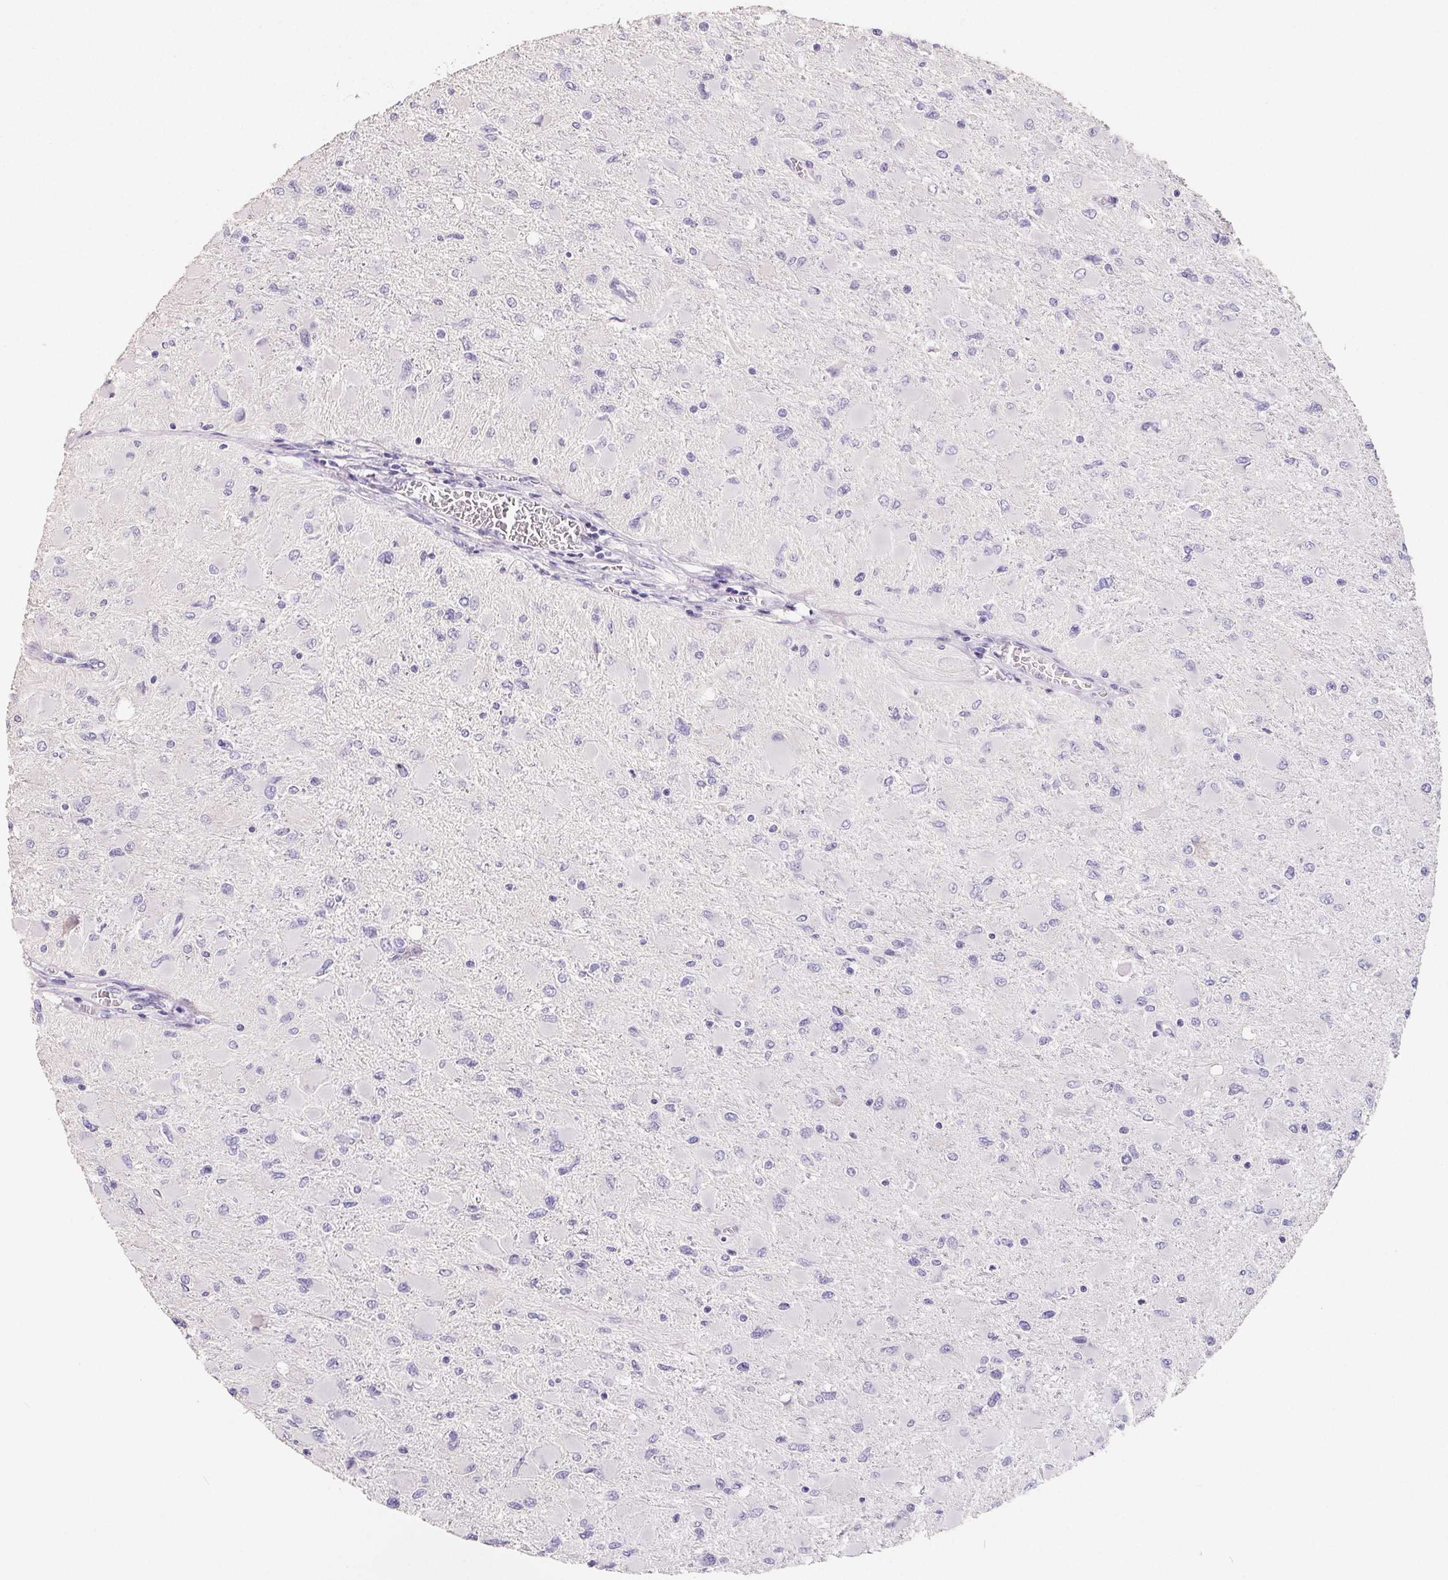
{"staining": {"intensity": "negative", "quantity": "none", "location": "none"}, "tissue": "glioma", "cell_type": "Tumor cells", "image_type": "cancer", "snomed": [{"axis": "morphology", "description": "Glioma, malignant, High grade"}, {"axis": "topography", "description": "Cerebral cortex"}], "caption": "IHC micrograph of human glioma stained for a protein (brown), which exhibits no positivity in tumor cells.", "gene": "FDX1", "patient": {"sex": "female", "age": 36}}